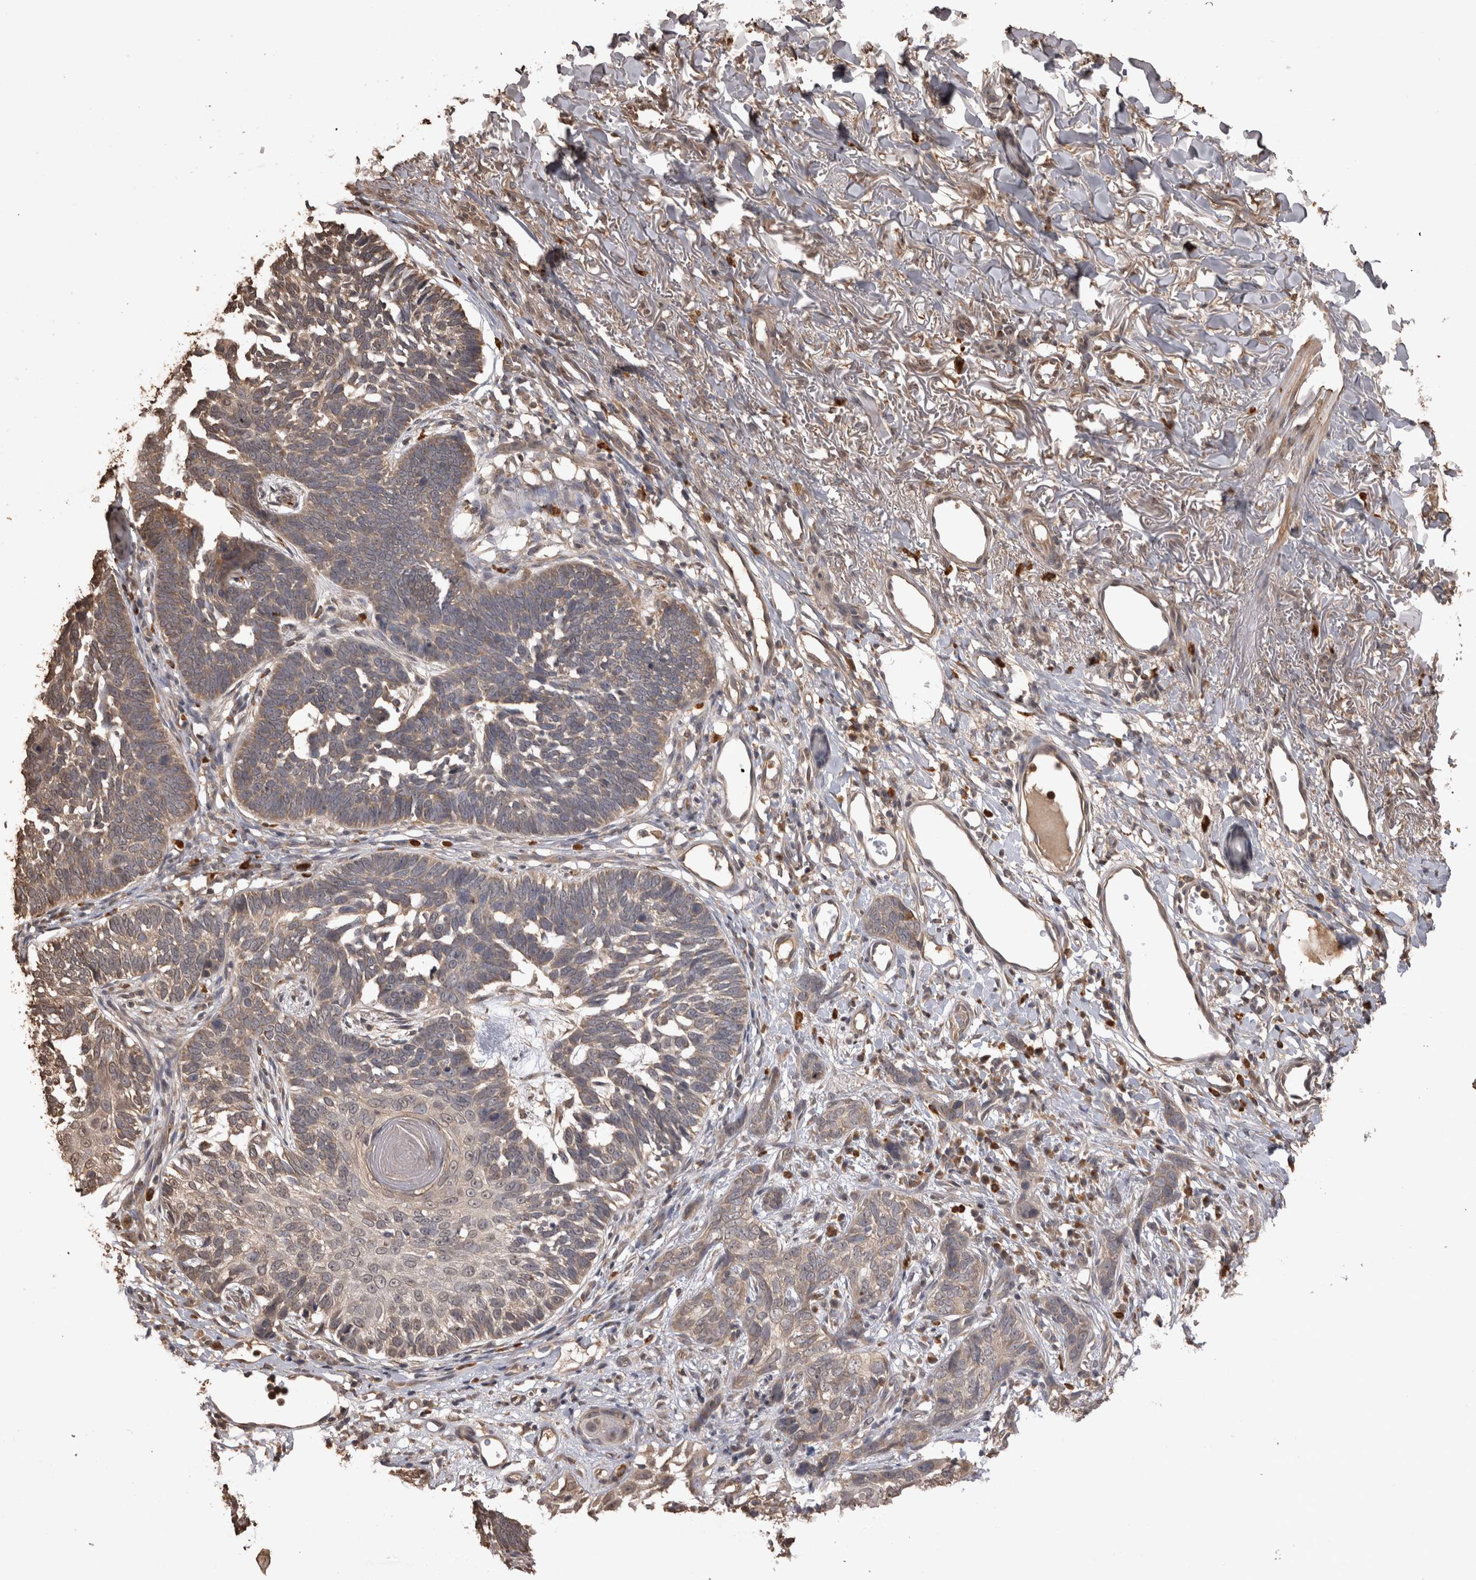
{"staining": {"intensity": "weak", "quantity": "25%-75%", "location": "cytoplasmic/membranous"}, "tissue": "skin cancer", "cell_type": "Tumor cells", "image_type": "cancer", "snomed": [{"axis": "morphology", "description": "Normal tissue, NOS"}, {"axis": "morphology", "description": "Basal cell carcinoma"}, {"axis": "topography", "description": "Skin"}], "caption": "A photomicrograph of basal cell carcinoma (skin) stained for a protein exhibits weak cytoplasmic/membranous brown staining in tumor cells.", "gene": "SOCS5", "patient": {"sex": "male", "age": 77}}